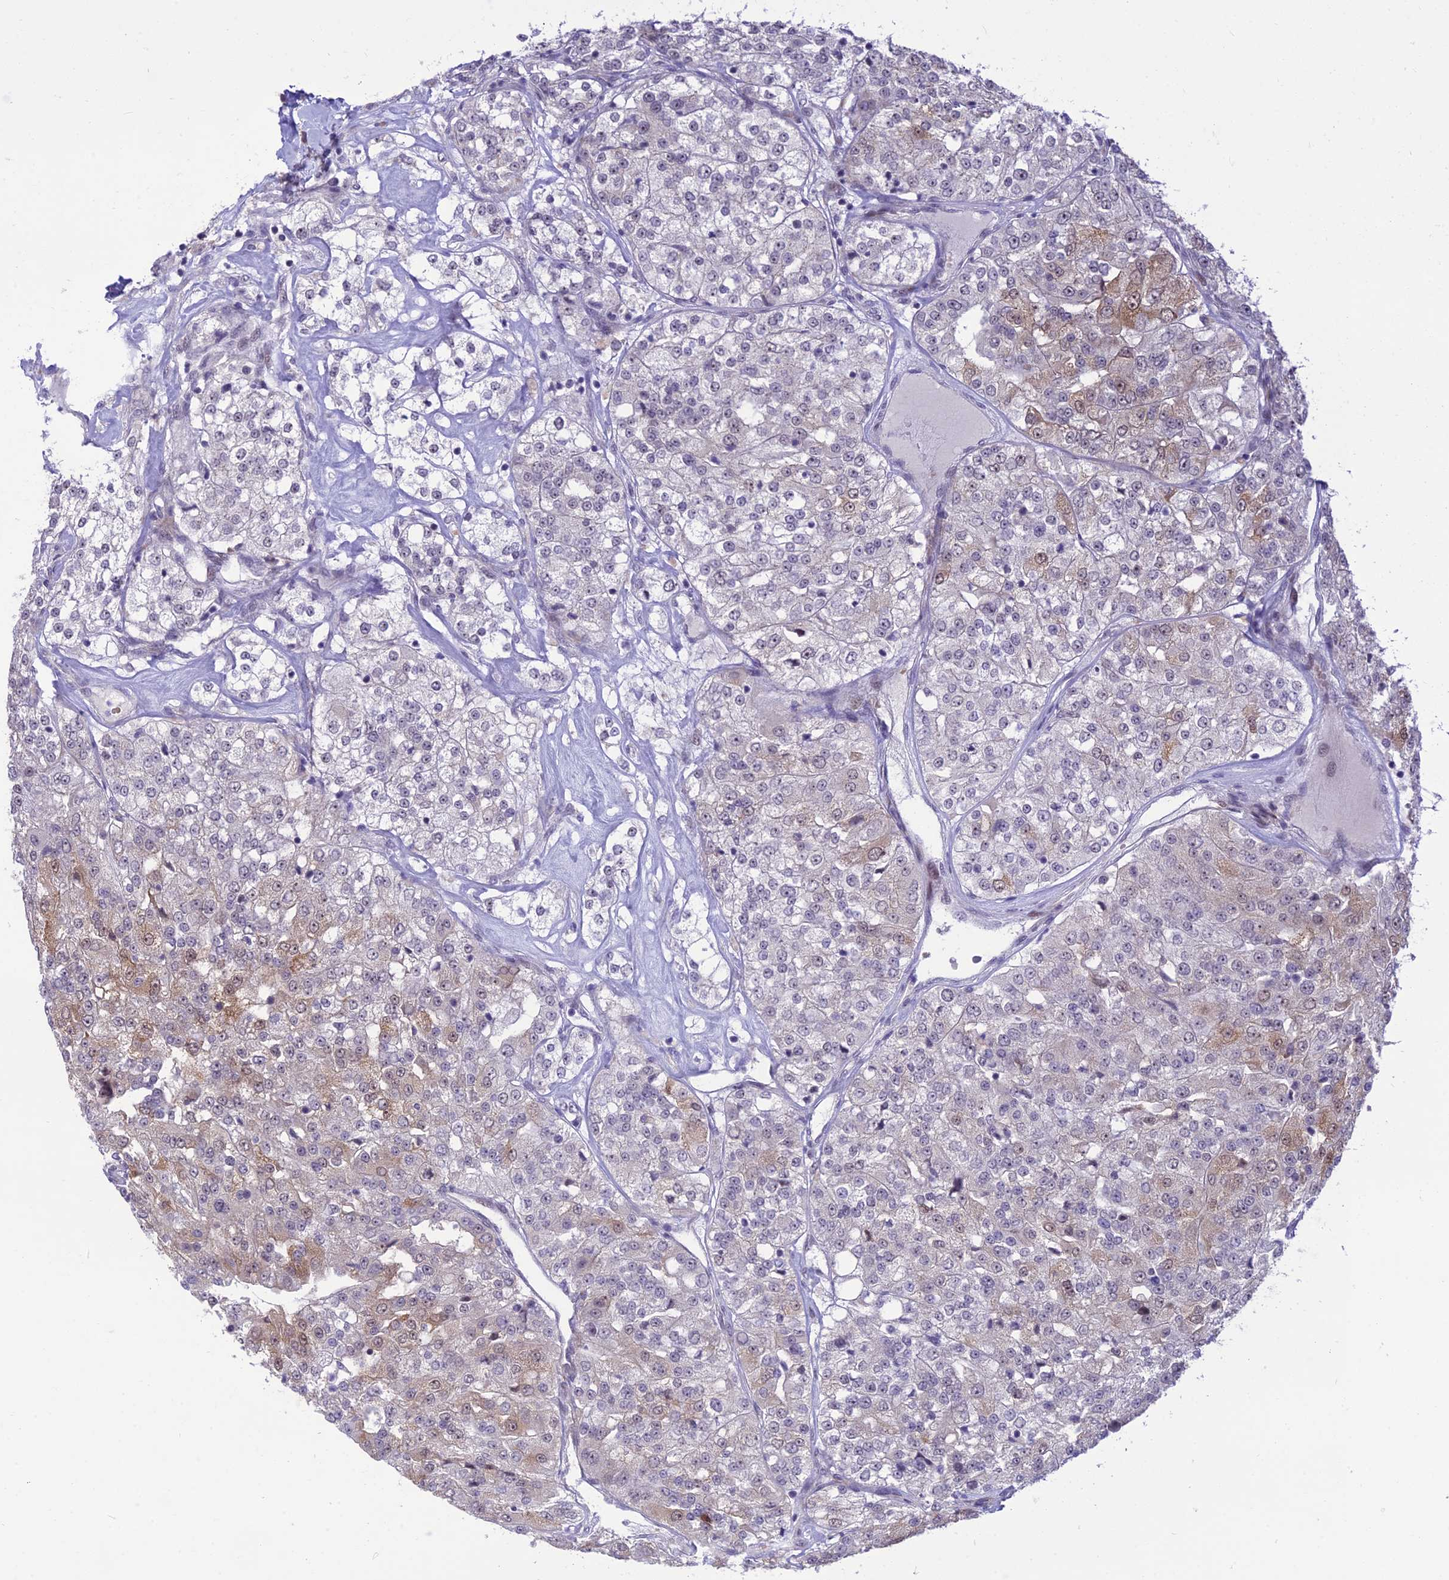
{"staining": {"intensity": "weak", "quantity": "<25%", "location": "cytoplasmic/membranous,nuclear"}, "tissue": "renal cancer", "cell_type": "Tumor cells", "image_type": "cancer", "snomed": [{"axis": "morphology", "description": "Adenocarcinoma, NOS"}, {"axis": "topography", "description": "Kidney"}], "caption": "Immunohistochemistry of human renal cancer demonstrates no positivity in tumor cells.", "gene": "ASPDH", "patient": {"sex": "female", "age": 63}}